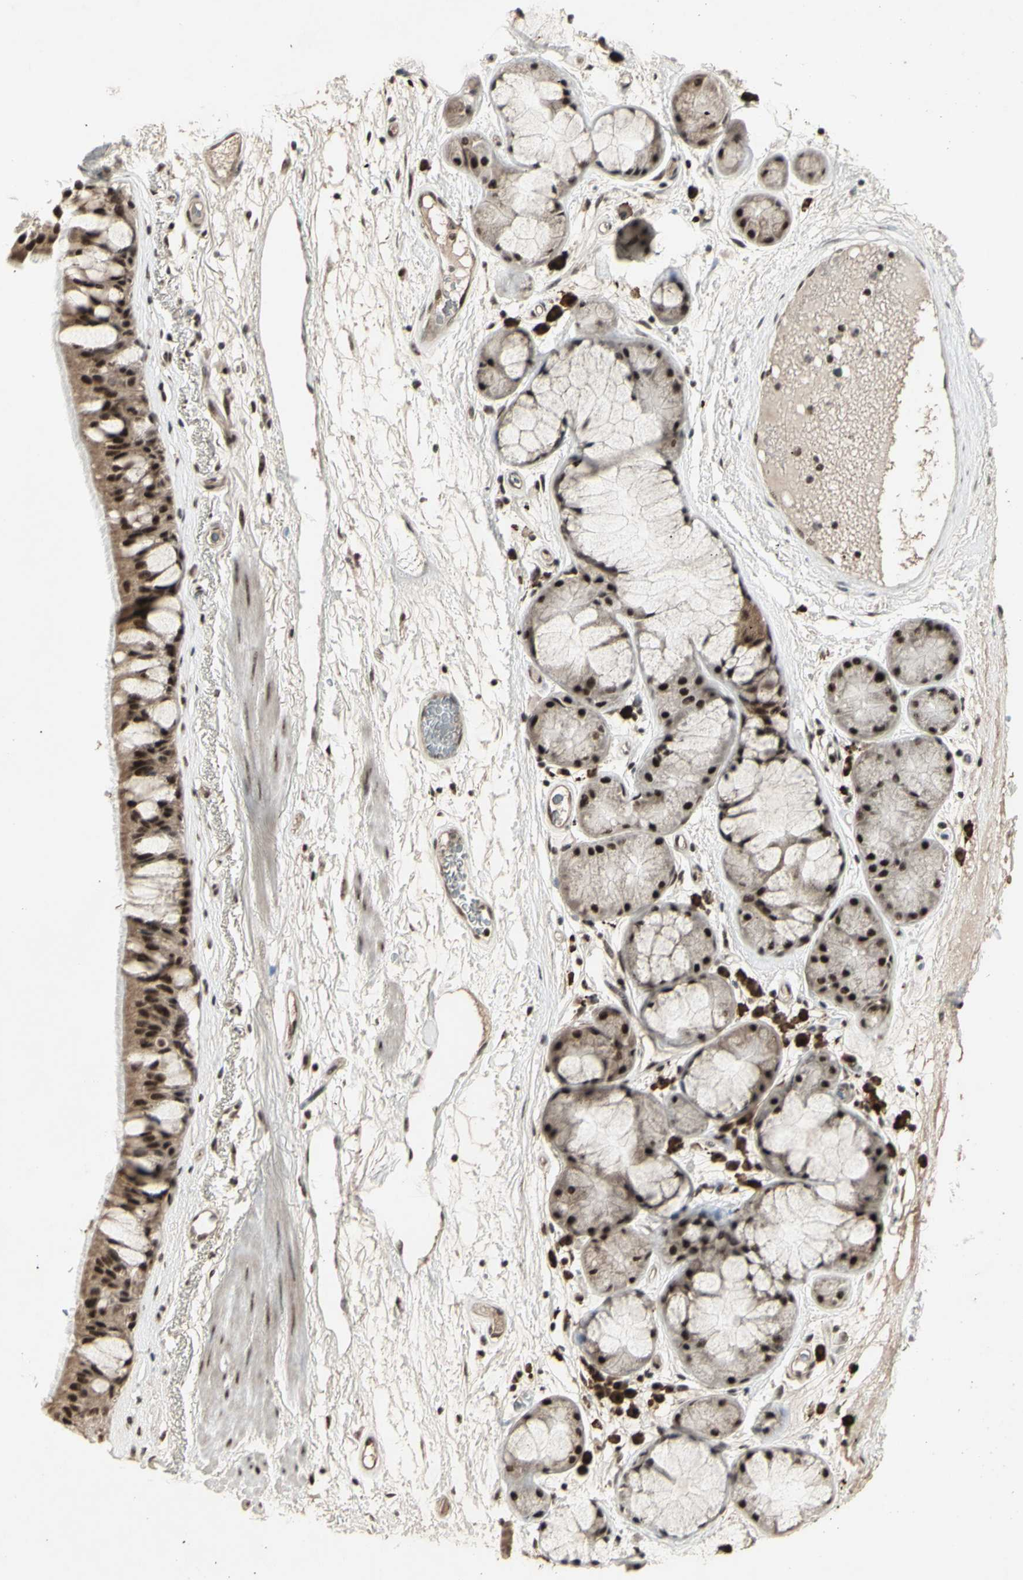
{"staining": {"intensity": "strong", "quantity": ">75%", "location": "nuclear"}, "tissue": "bronchus", "cell_type": "Respiratory epithelial cells", "image_type": "normal", "snomed": [{"axis": "morphology", "description": "Normal tissue, NOS"}, {"axis": "topography", "description": "Bronchus"}], "caption": "Strong nuclear staining for a protein is appreciated in about >75% of respiratory epithelial cells of benign bronchus using immunohistochemistry.", "gene": "CCNT1", "patient": {"sex": "male", "age": 66}}